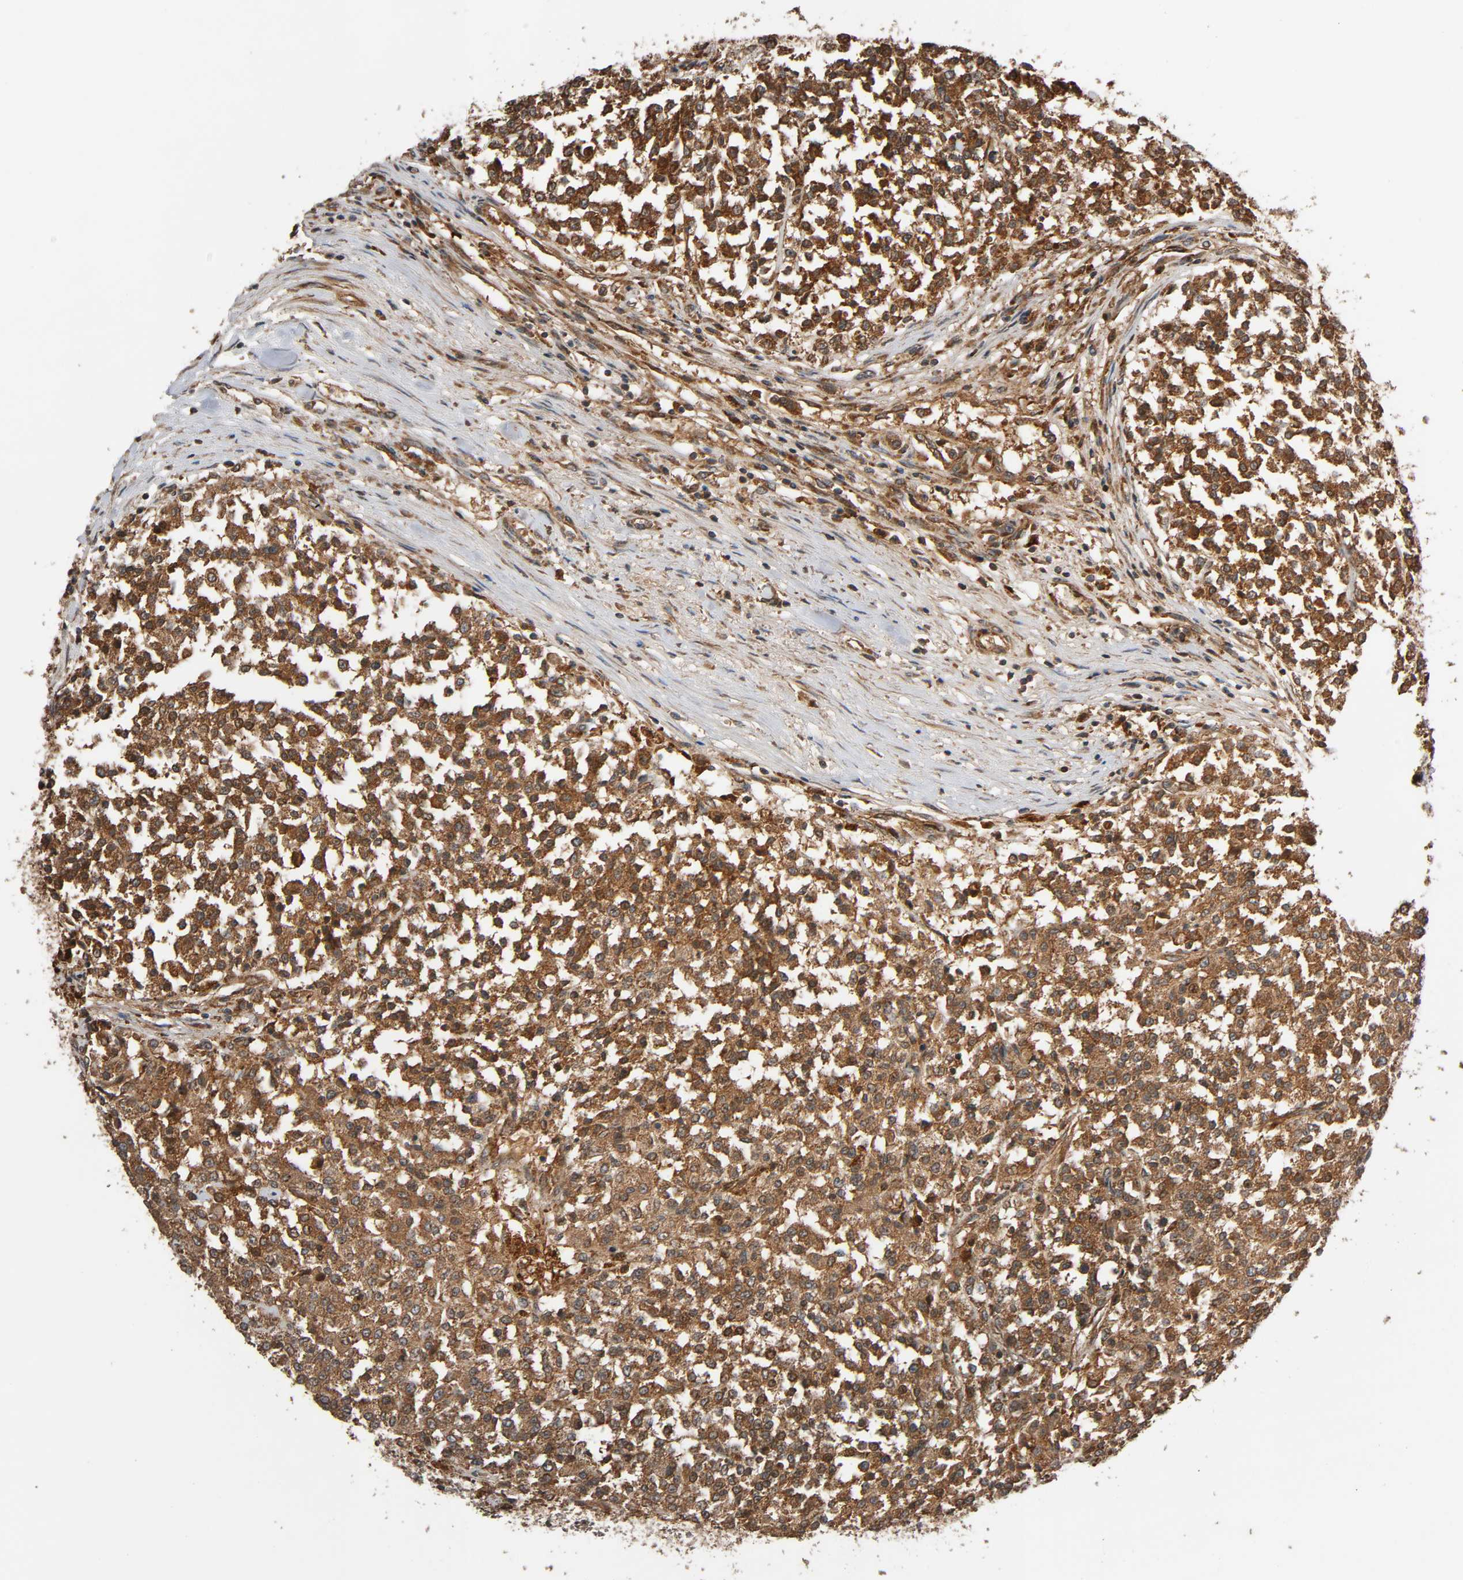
{"staining": {"intensity": "strong", "quantity": ">75%", "location": "cytoplasmic/membranous"}, "tissue": "testis cancer", "cell_type": "Tumor cells", "image_type": "cancer", "snomed": [{"axis": "morphology", "description": "Seminoma, NOS"}, {"axis": "topography", "description": "Testis"}], "caption": "This is a micrograph of immunohistochemistry staining of testis cancer, which shows strong expression in the cytoplasmic/membranous of tumor cells.", "gene": "MAP3K8", "patient": {"sex": "male", "age": 59}}